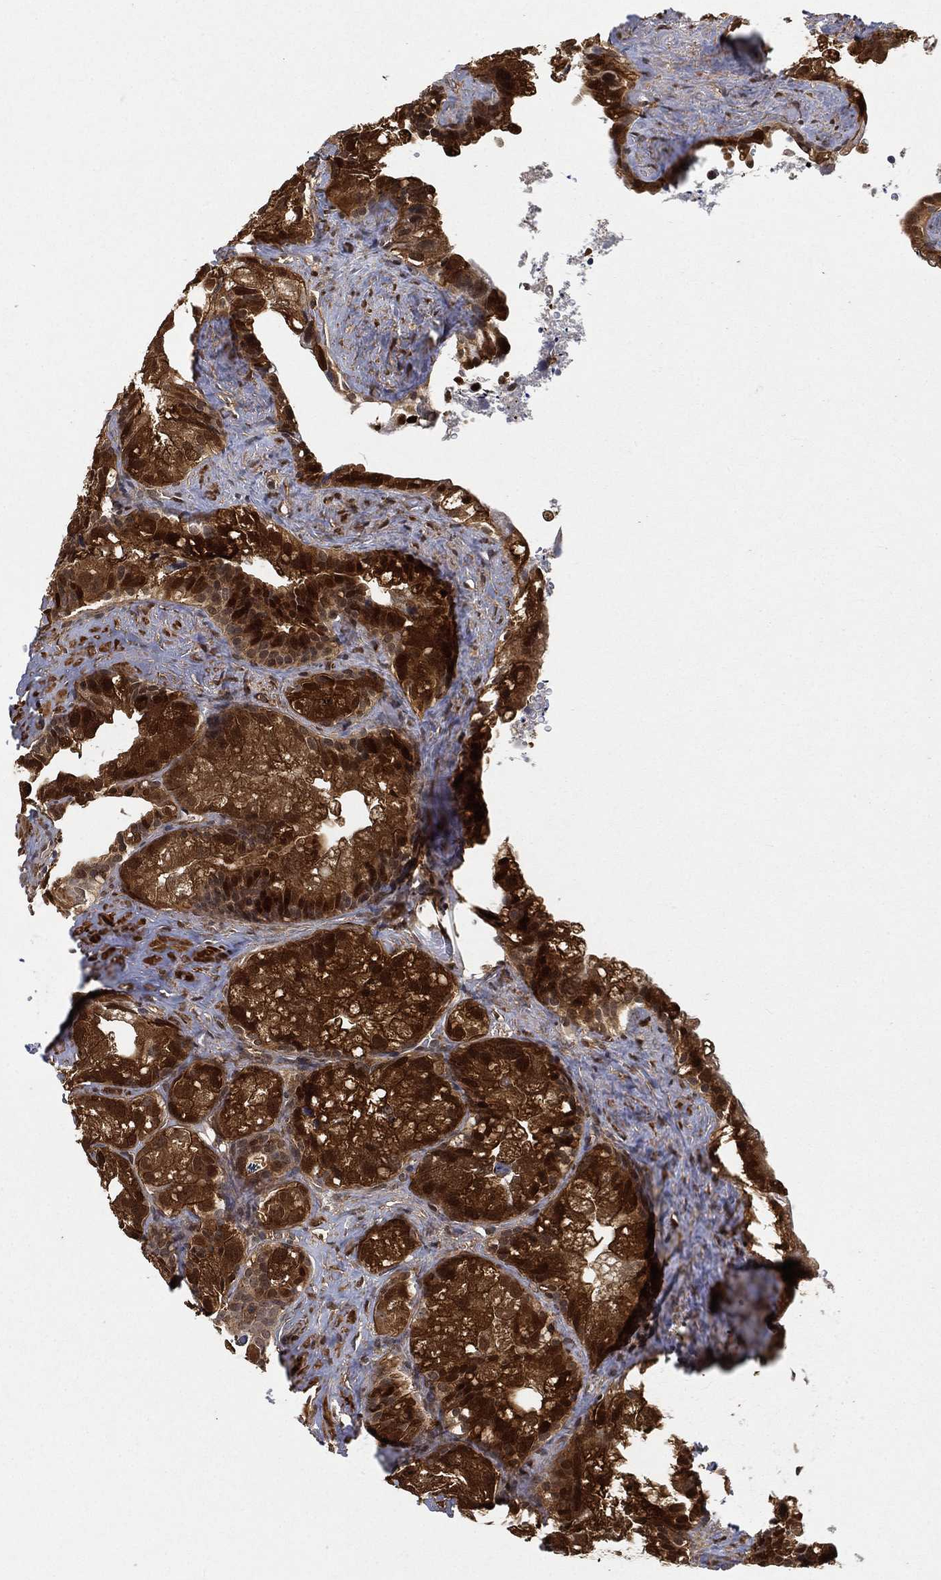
{"staining": {"intensity": "strong", "quantity": ">75%", "location": "cytoplasmic/membranous,nuclear"}, "tissue": "seminal vesicle", "cell_type": "Glandular cells", "image_type": "normal", "snomed": [{"axis": "morphology", "description": "Normal tissue, NOS"}, {"axis": "topography", "description": "Seminal veicle"}], "caption": "DAB immunohistochemical staining of benign seminal vesicle shows strong cytoplasmic/membranous,nuclear protein staining in approximately >75% of glandular cells. The staining is performed using DAB brown chromogen to label protein expression. The nuclei are counter-stained blue using hematoxylin.", "gene": "CRYL1", "patient": {"sex": "male", "age": 72}}